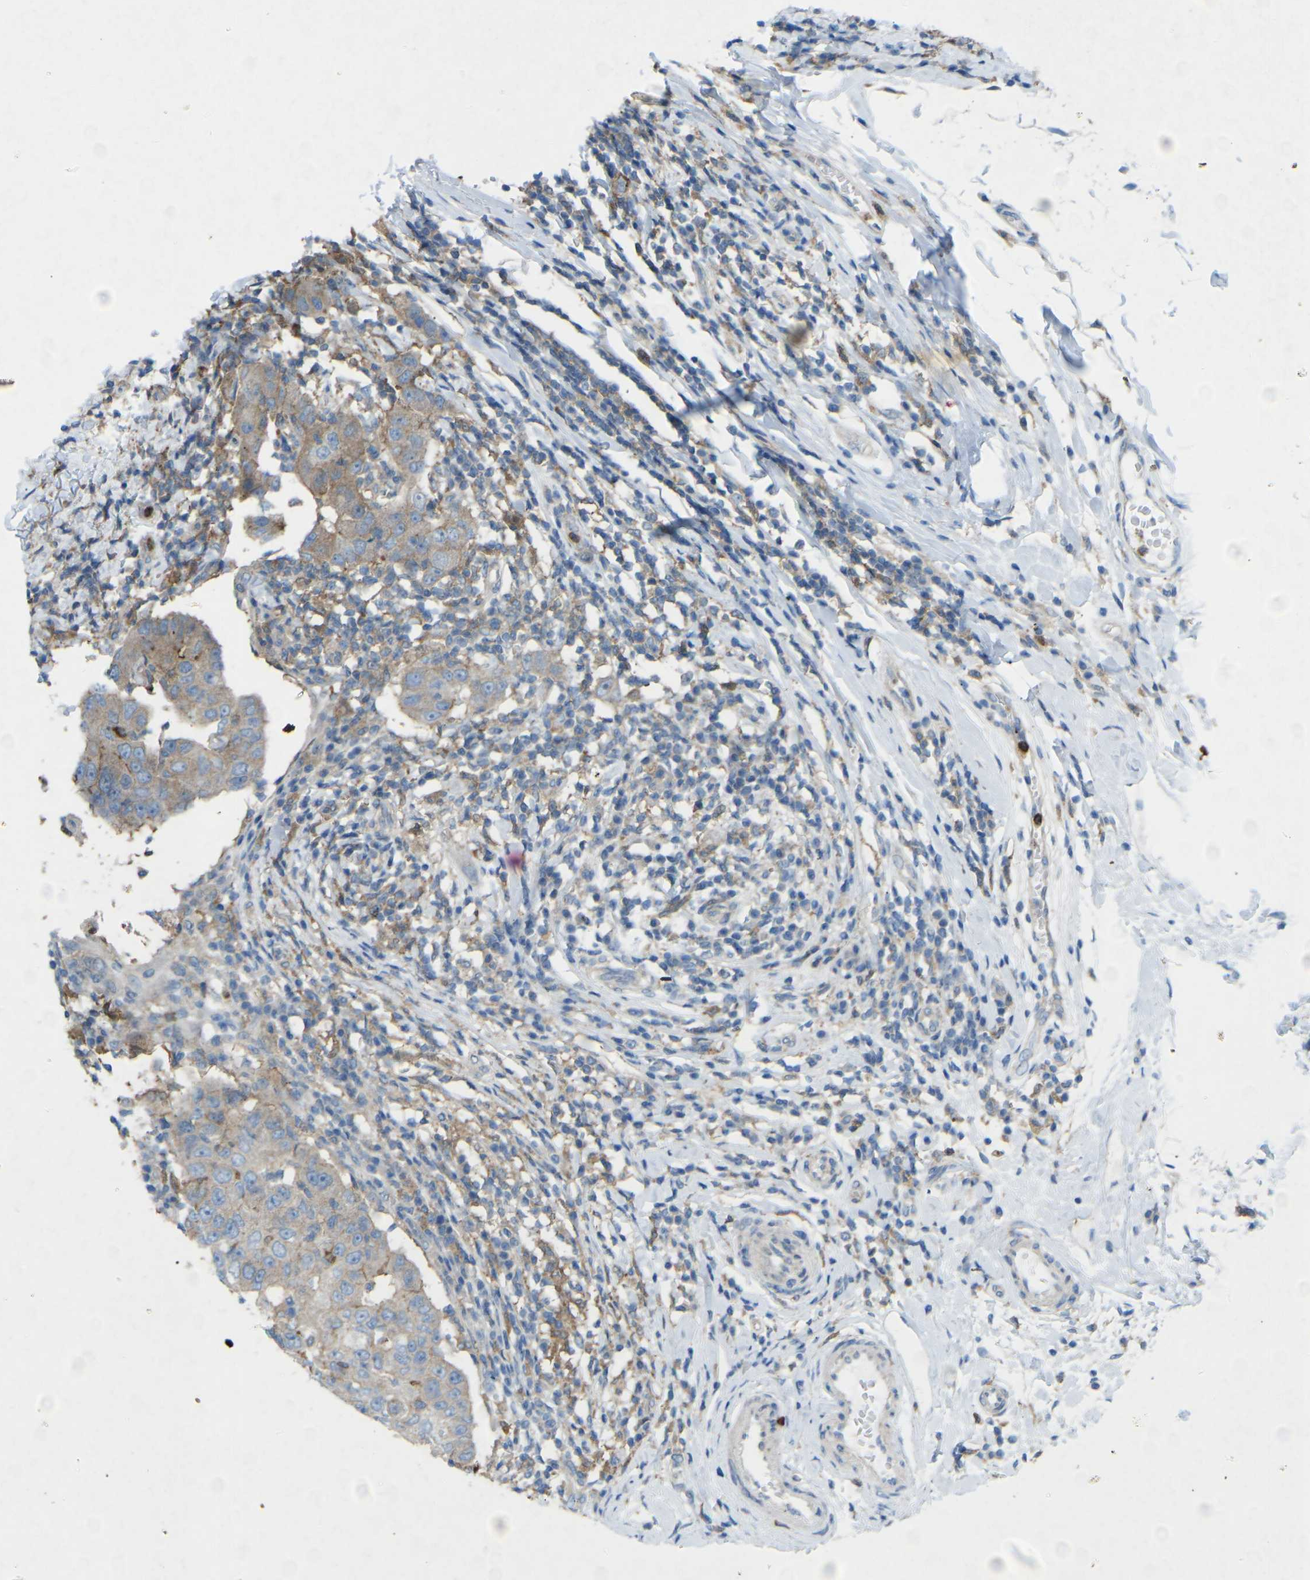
{"staining": {"intensity": "moderate", "quantity": "25%-75%", "location": "cytoplasmic/membranous"}, "tissue": "breast cancer", "cell_type": "Tumor cells", "image_type": "cancer", "snomed": [{"axis": "morphology", "description": "Duct carcinoma"}, {"axis": "topography", "description": "Breast"}], "caption": "Protein staining demonstrates moderate cytoplasmic/membranous staining in approximately 25%-75% of tumor cells in breast cancer (intraductal carcinoma). The staining was performed using DAB, with brown indicating positive protein expression. Nuclei are stained blue with hematoxylin.", "gene": "STK11", "patient": {"sex": "female", "age": 27}}